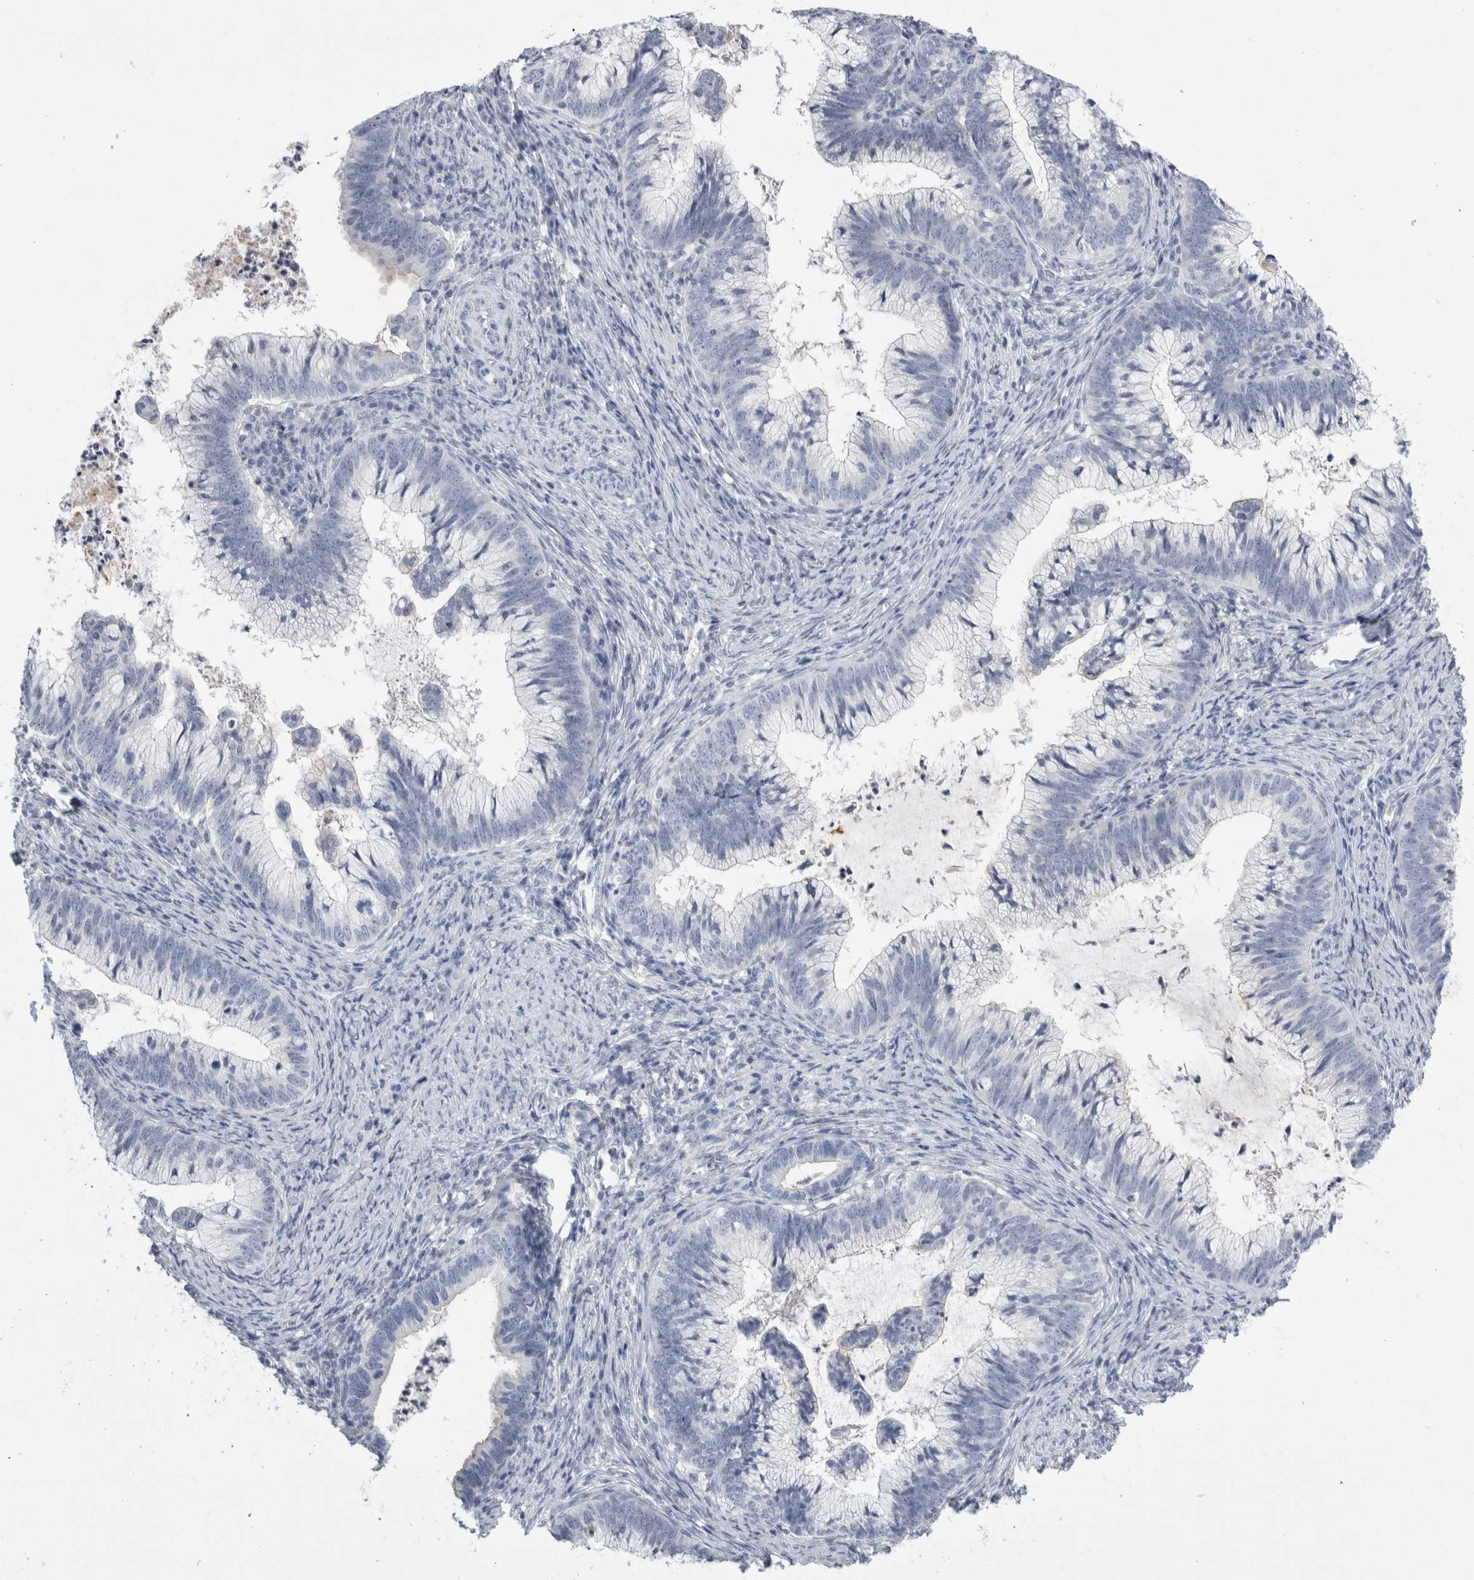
{"staining": {"intensity": "negative", "quantity": "none", "location": "none"}, "tissue": "cervical cancer", "cell_type": "Tumor cells", "image_type": "cancer", "snomed": [{"axis": "morphology", "description": "Adenocarcinoma, NOS"}, {"axis": "topography", "description": "Cervix"}], "caption": "Protein analysis of cervical adenocarcinoma shows no significant positivity in tumor cells.", "gene": "ANKFY1", "patient": {"sex": "female", "age": 36}}